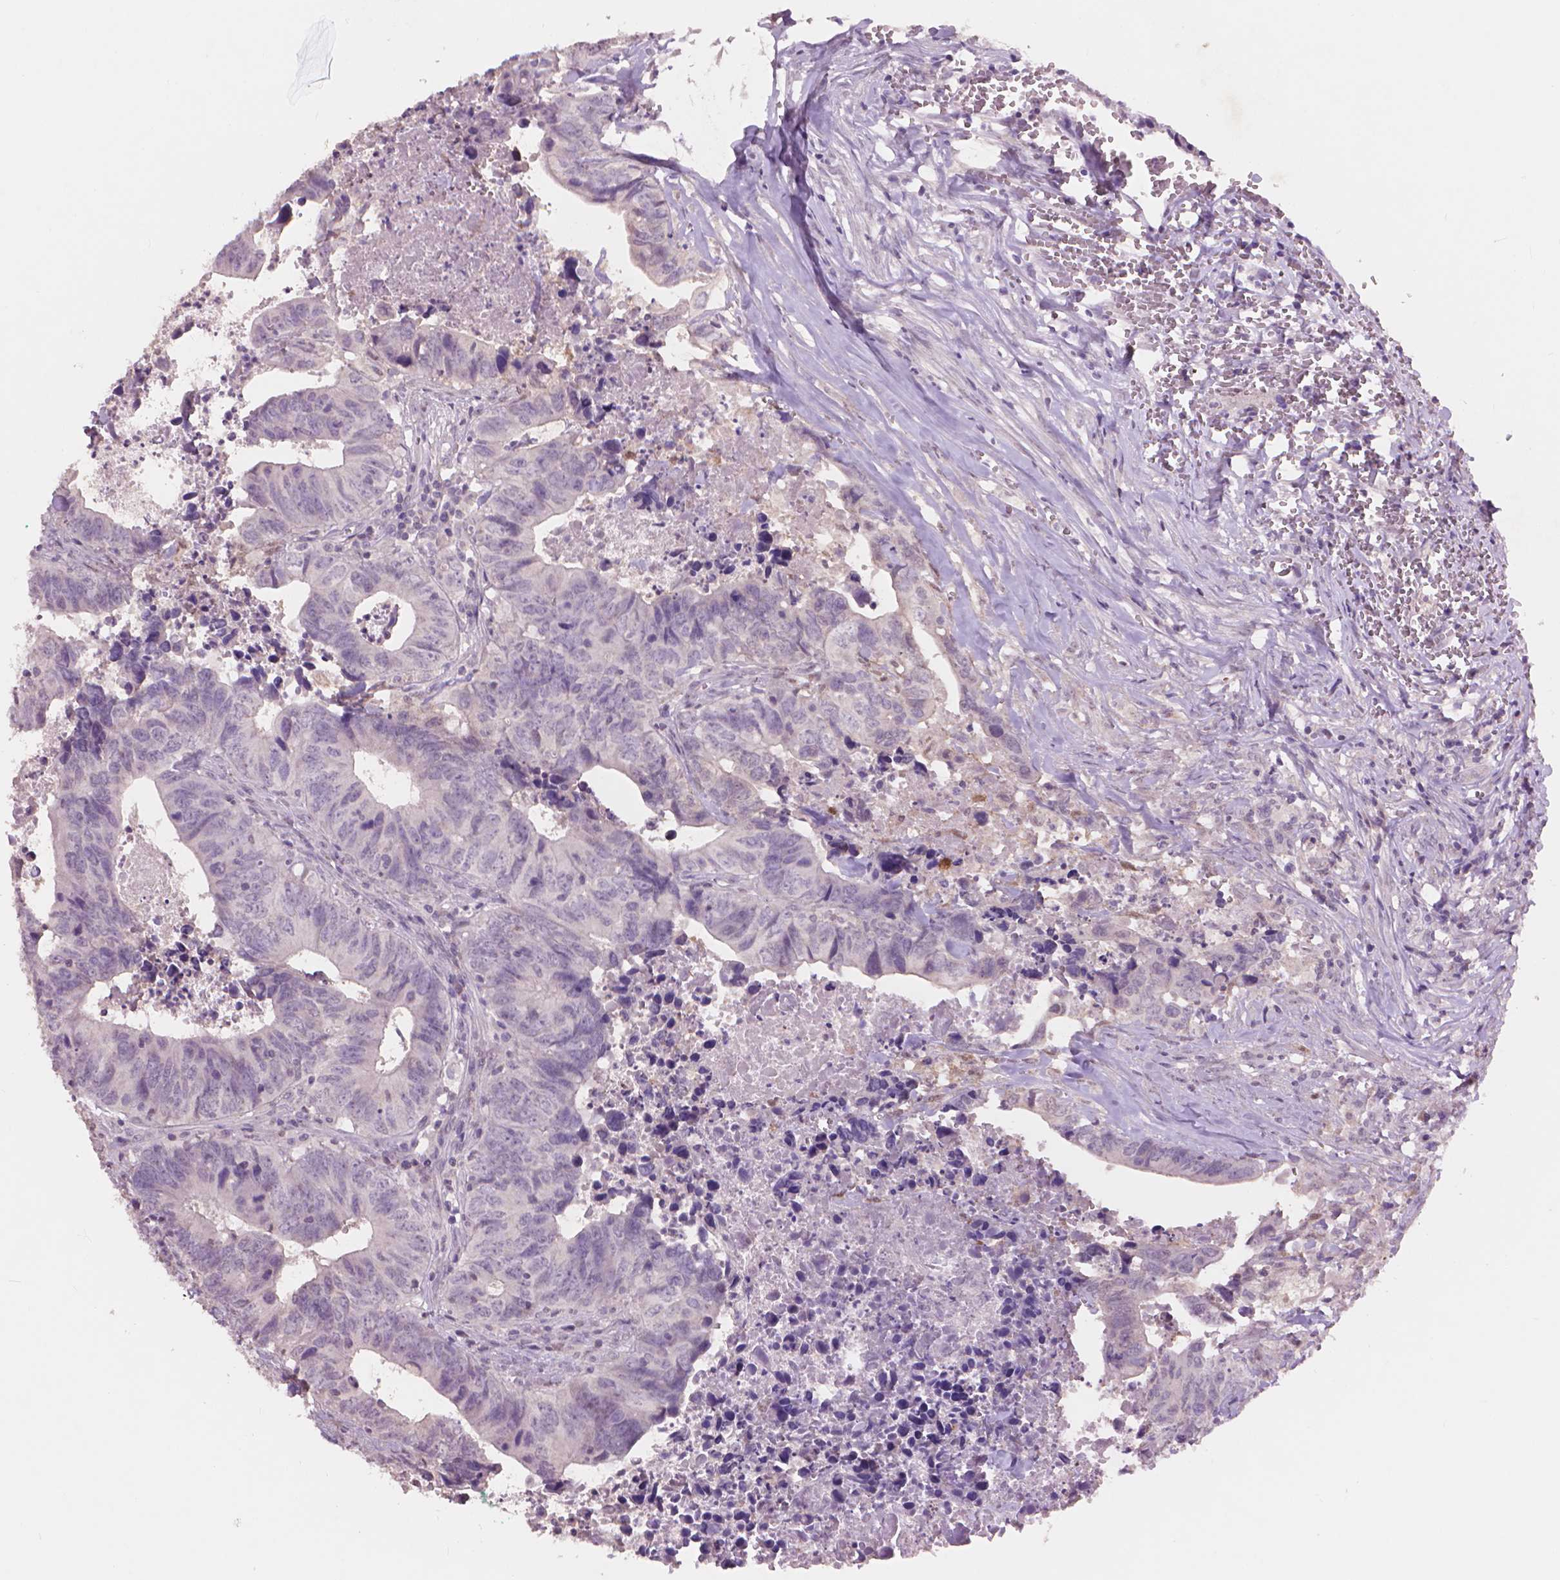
{"staining": {"intensity": "negative", "quantity": "none", "location": "none"}, "tissue": "colorectal cancer", "cell_type": "Tumor cells", "image_type": "cancer", "snomed": [{"axis": "morphology", "description": "Adenocarcinoma, NOS"}, {"axis": "topography", "description": "Colon"}], "caption": "Tumor cells are negative for protein expression in human adenocarcinoma (colorectal).", "gene": "ENO2", "patient": {"sex": "female", "age": 82}}